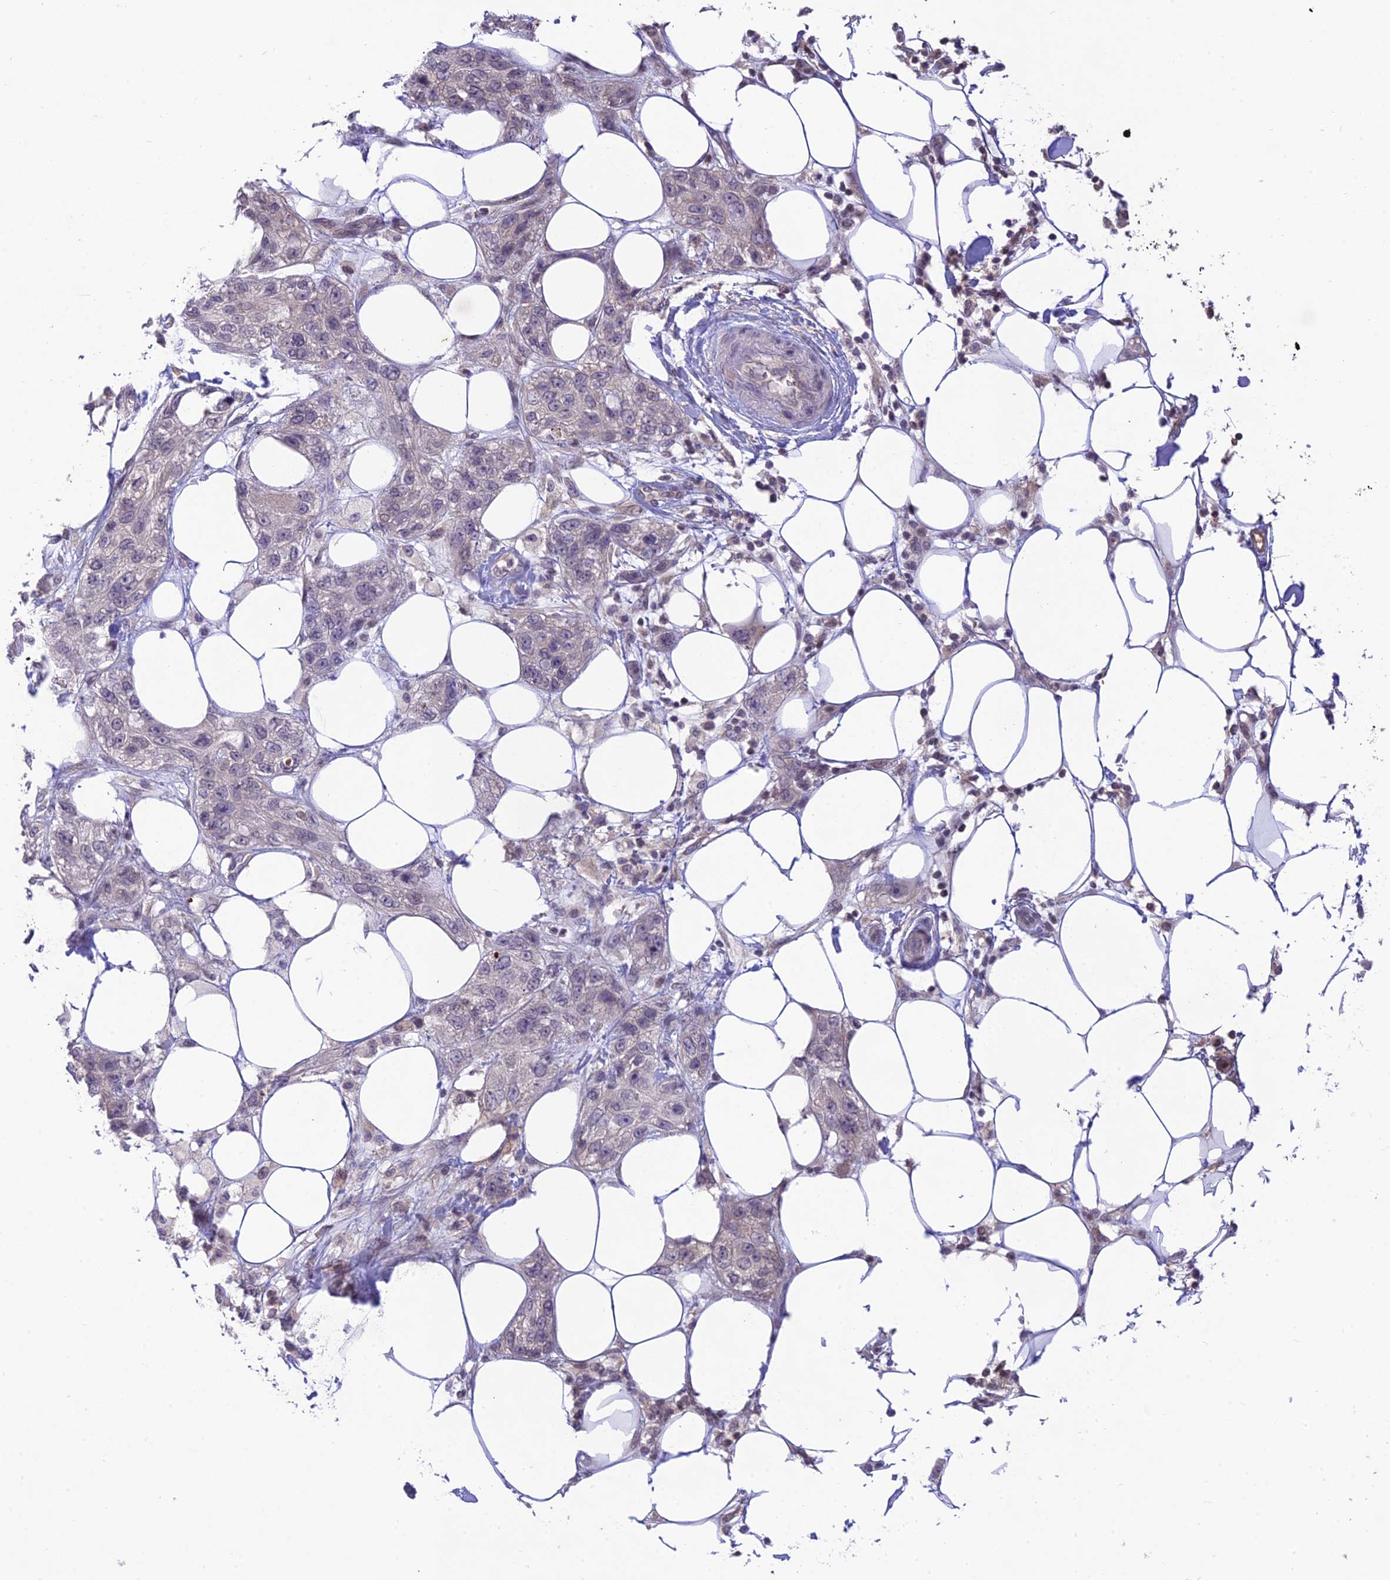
{"staining": {"intensity": "negative", "quantity": "none", "location": "none"}, "tissue": "skin cancer", "cell_type": "Tumor cells", "image_type": "cancer", "snomed": [{"axis": "morphology", "description": "Normal tissue, NOS"}, {"axis": "morphology", "description": "Squamous cell carcinoma, NOS"}, {"axis": "topography", "description": "Skin"}], "caption": "Immunohistochemistry of skin squamous cell carcinoma shows no staining in tumor cells.", "gene": "TEKT1", "patient": {"sex": "male", "age": 72}}